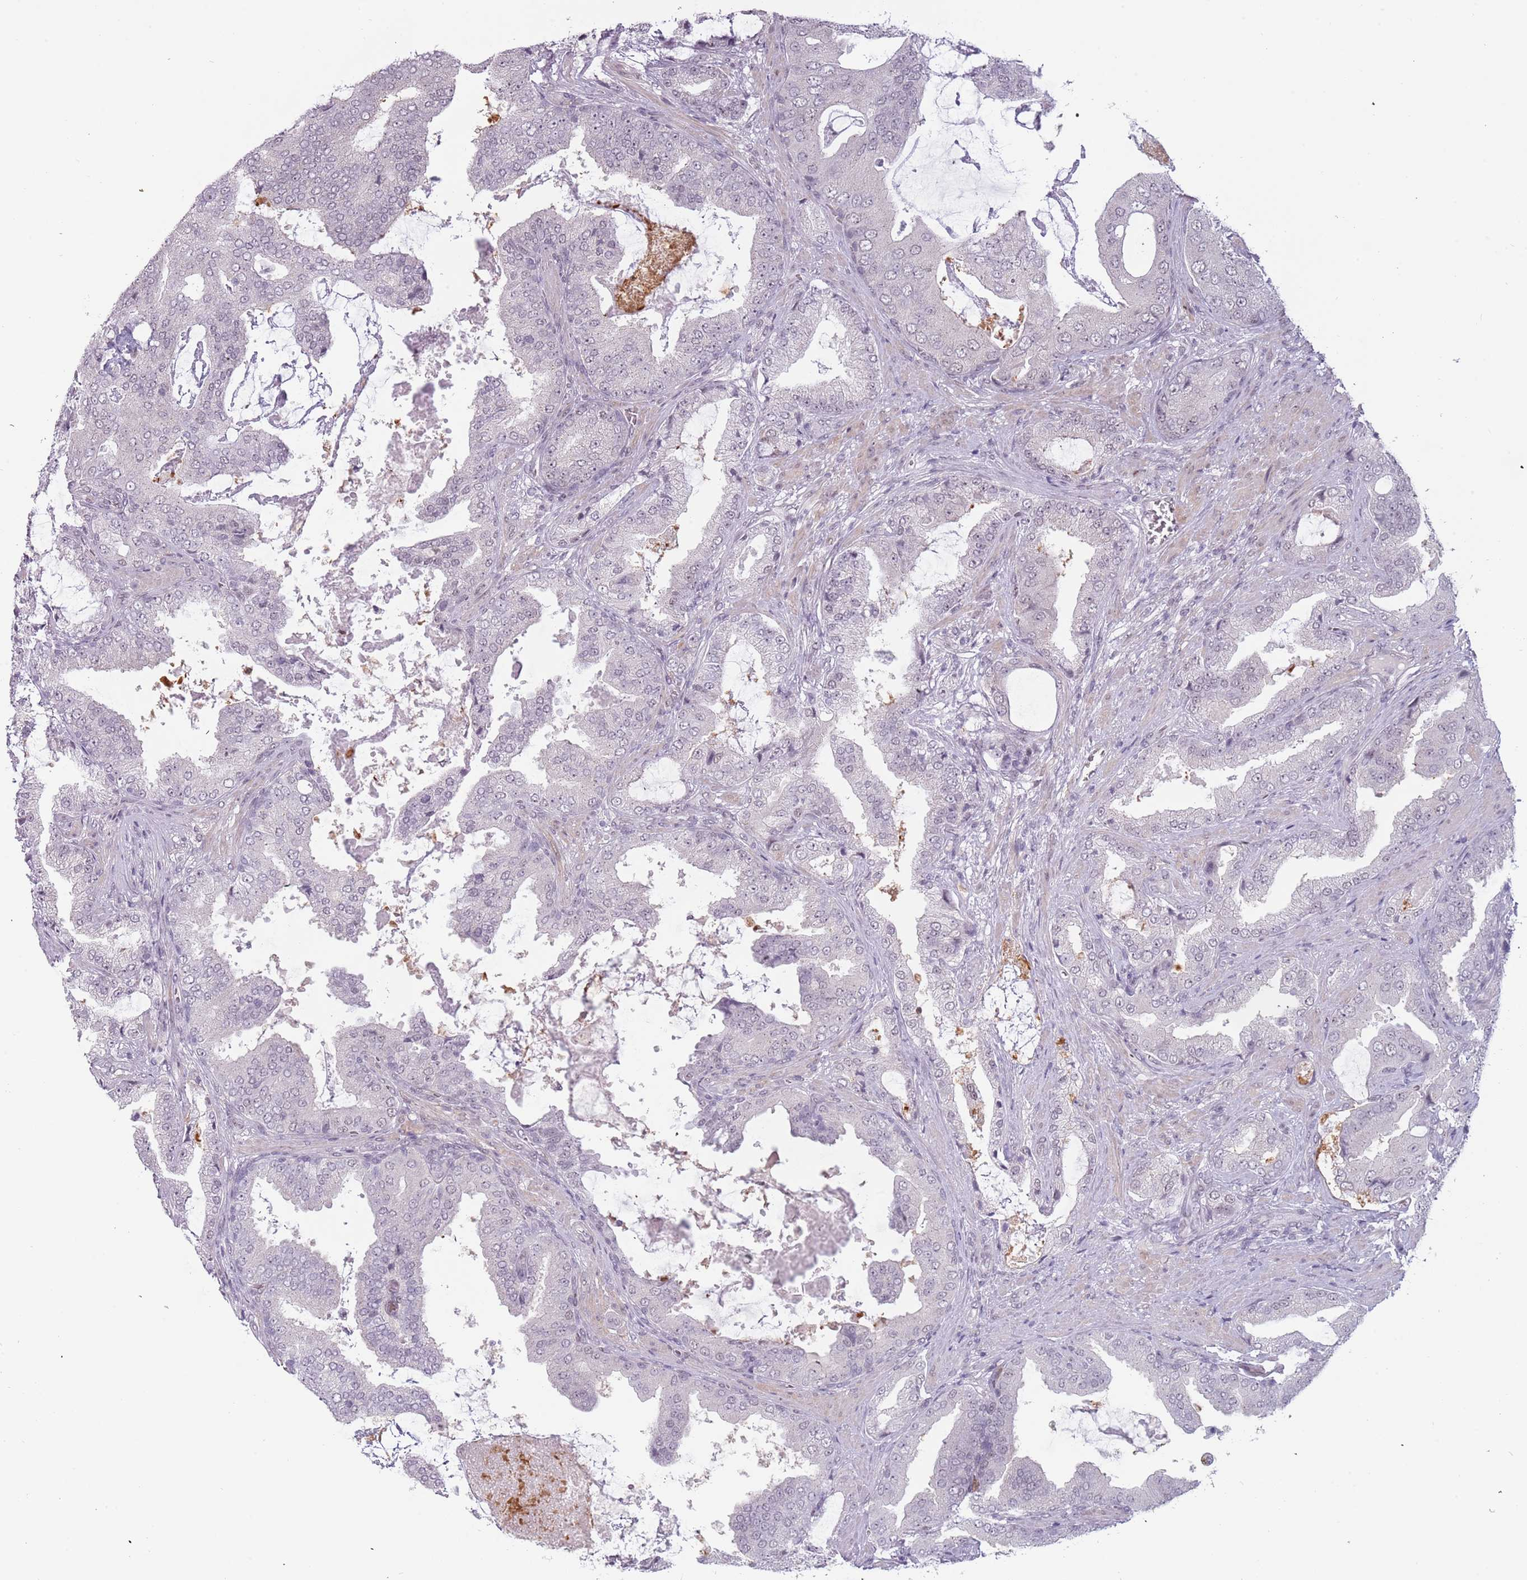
{"staining": {"intensity": "negative", "quantity": "none", "location": "none"}, "tissue": "prostate cancer", "cell_type": "Tumor cells", "image_type": "cancer", "snomed": [{"axis": "morphology", "description": "Adenocarcinoma, High grade"}, {"axis": "topography", "description": "Prostate"}], "caption": "Micrograph shows no significant protein positivity in tumor cells of prostate cancer.", "gene": "REXO4", "patient": {"sex": "male", "age": 68}}